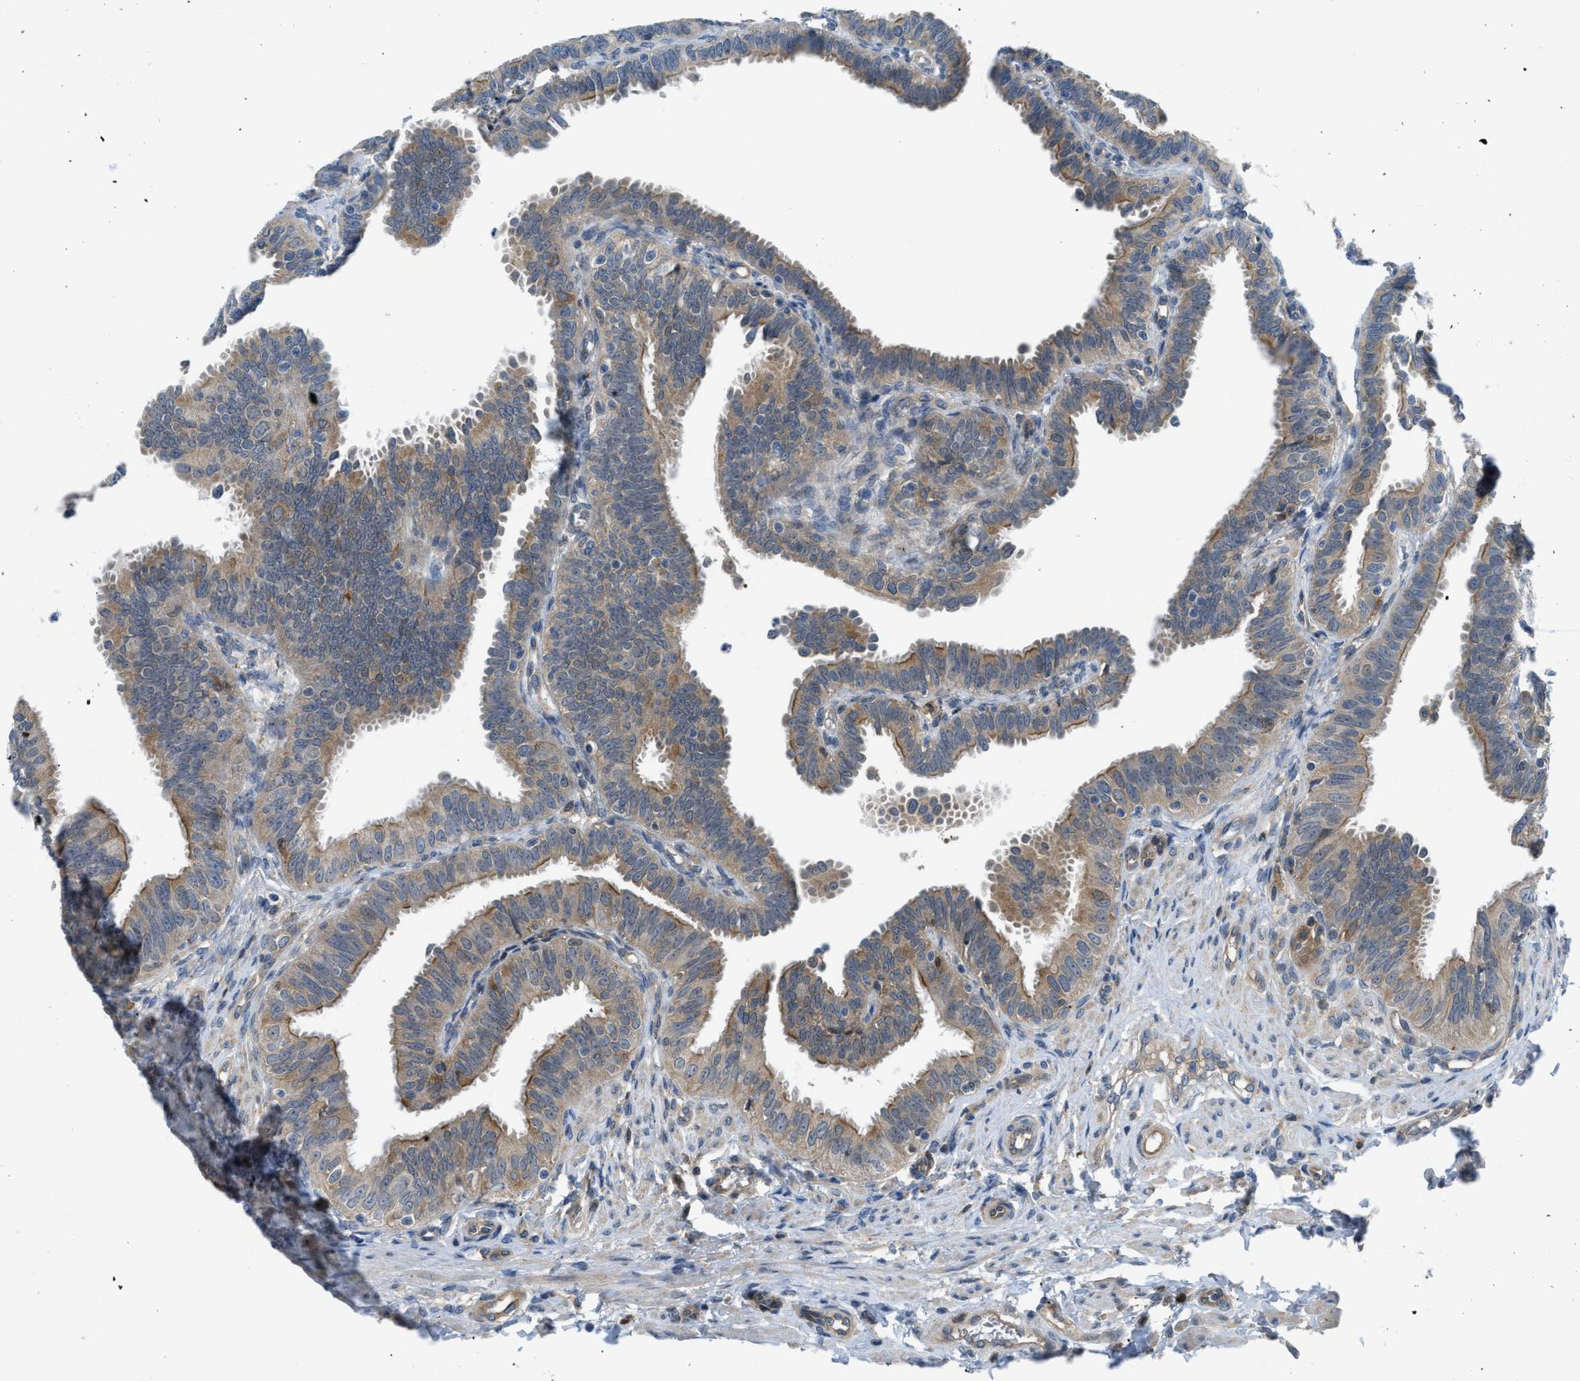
{"staining": {"intensity": "moderate", "quantity": "25%-75%", "location": "cytoplasmic/membranous"}, "tissue": "fallopian tube", "cell_type": "Glandular cells", "image_type": "normal", "snomed": [{"axis": "morphology", "description": "Normal tissue, NOS"}, {"axis": "topography", "description": "Fallopian tube"}, {"axis": "topography", "description": "Placenta"}], "caption": "Unremarkable fallopian tube displays moderate cytoplasmic/membranous expression in approximately 25%-75% of glandular cells.", "gene": "BAZ2B", "patient": {"sex": "female", "age": 34}}